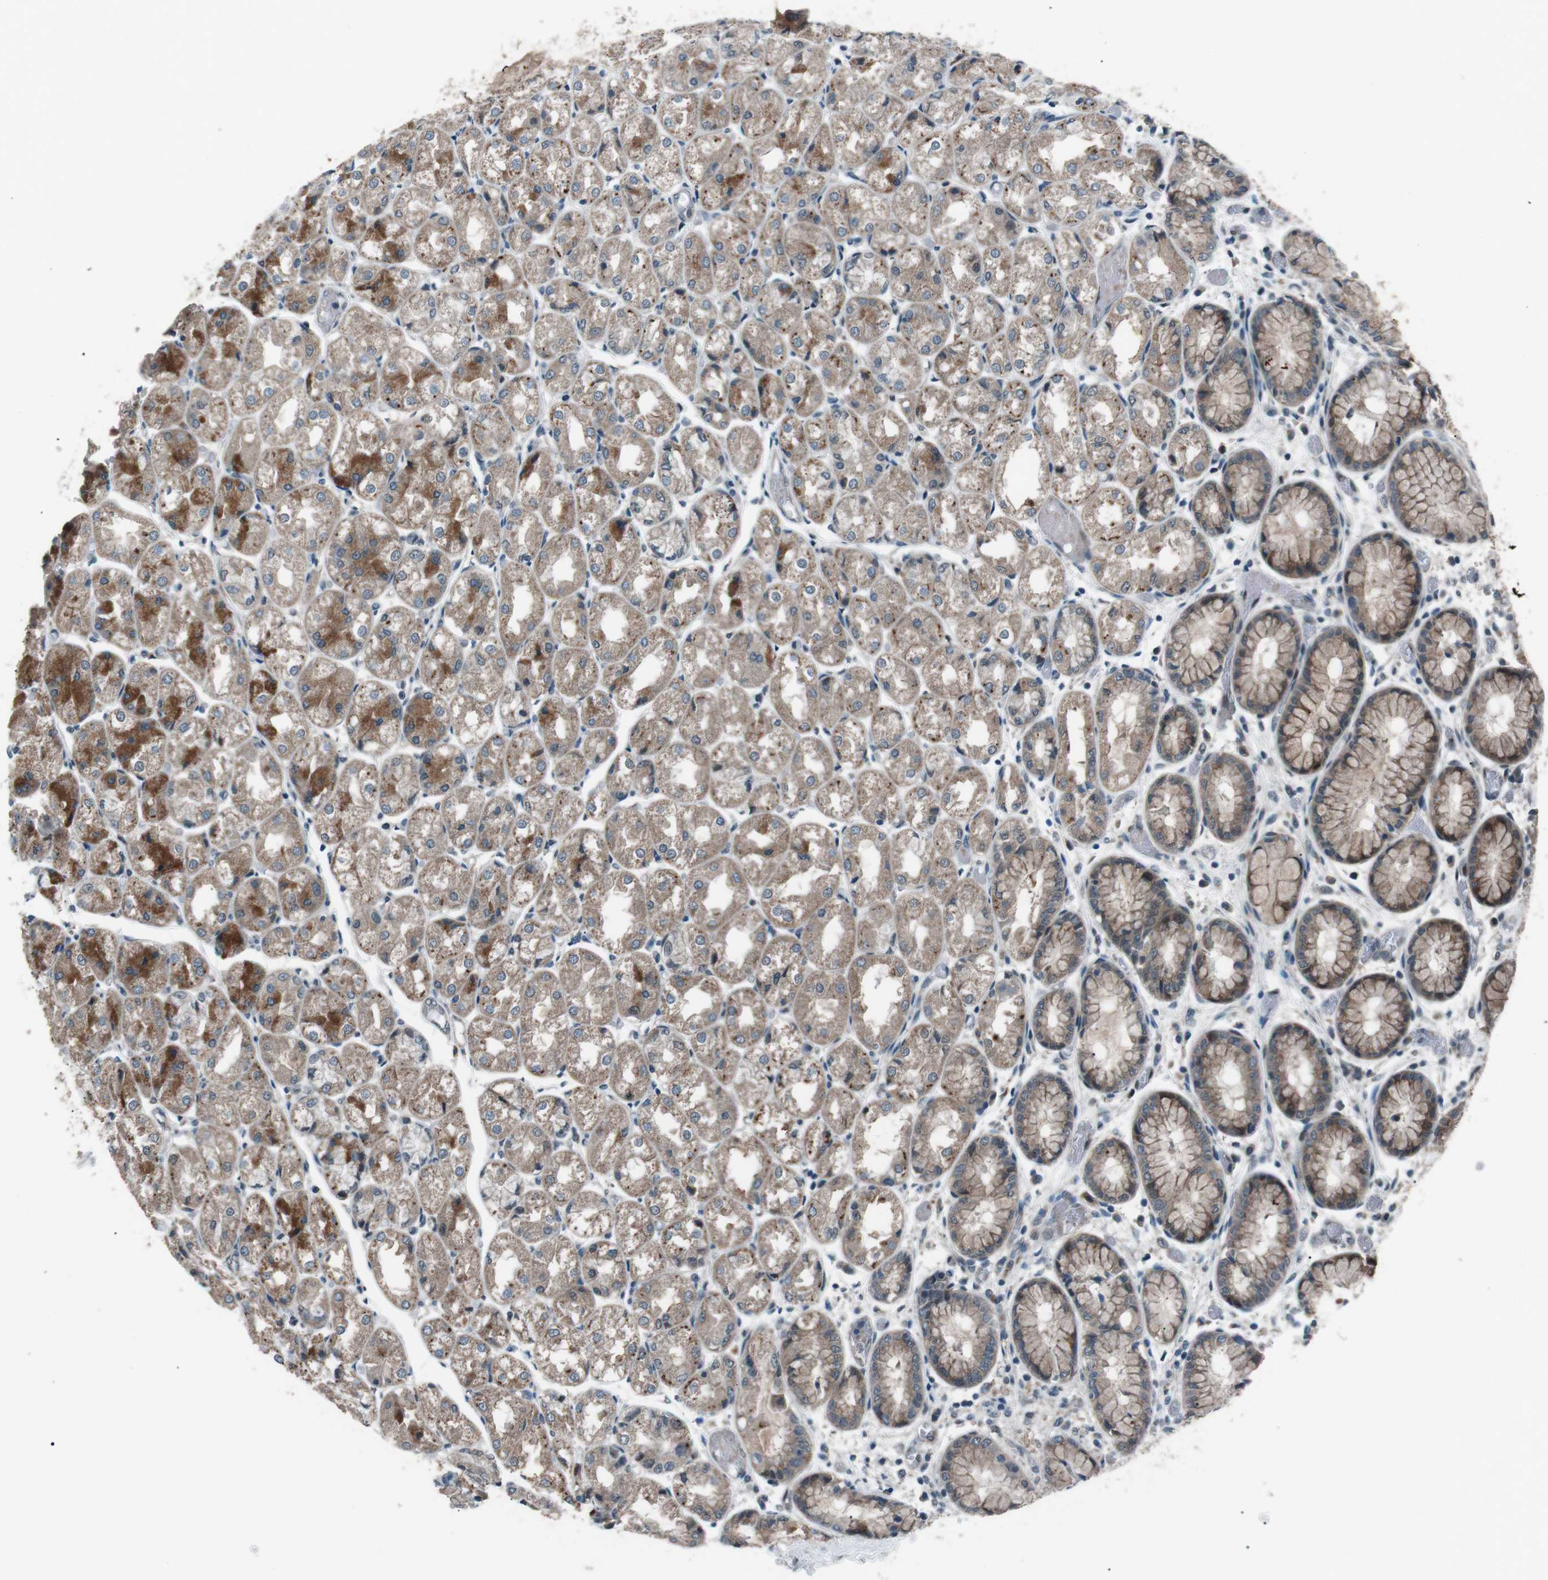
{"staining": {"intensity": "strong", "quantity": "25%-75%", "location": "cytoplasmic/membranous"}, "tissue": "stomach", "cell_type": "Glandular cells", "image_type": "normal", "snomed": [{"axis": "morphology", "description": "Normal tissue, NOS"}, {"axis": "topography", "description": "Stomach, upper"}], "caption": "Human stomach stained for a protein (brown) exhibits strong cytoplasmic/membranous positive positivity in about 25%-75% of glandular cells.", "gene": "LRIG2", "patient": {"sex": "male", "age": 72}}